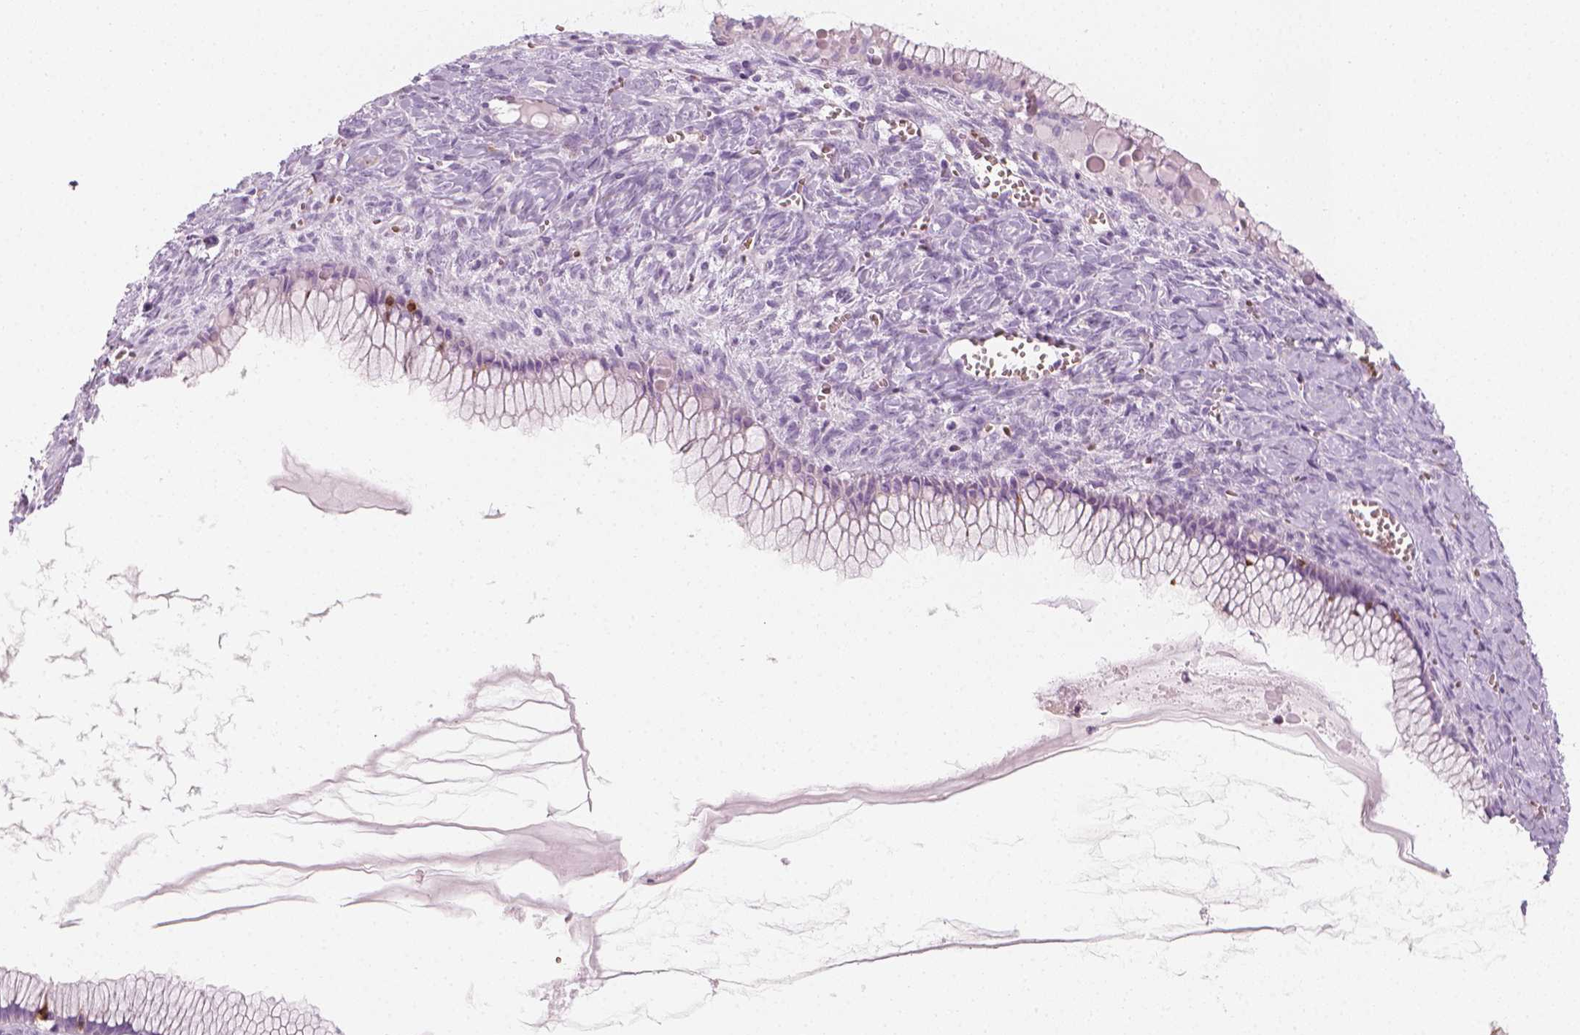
{"staining": {"intensity": "negative", "quantity": "none", "location": "none"}, "tissue": "ovarian cancer", "cell_type": "Tumor cells", "image_type": "cancer", "snomed": [{"axis": "morphology", "description": "Cystadenocarcinoma, mucinous, NOS"}, {"axis": "topography", "description": "Ovary"}], "caption": "This histopathology image is of ovarian cancer (mucinous cystadenocarcinoma) stained with immunohistochemistry to label a protein in brown with the nuclei are counter-stained blue. There is no positivity in tumor cells. The staining is performed using DAB (3,3'-diaminobenzidine) brown chromogen with nuclei counter-stained in using hematoxylin.", "gene": "CES1", "patient": {"sex": "female", "age": 41}}